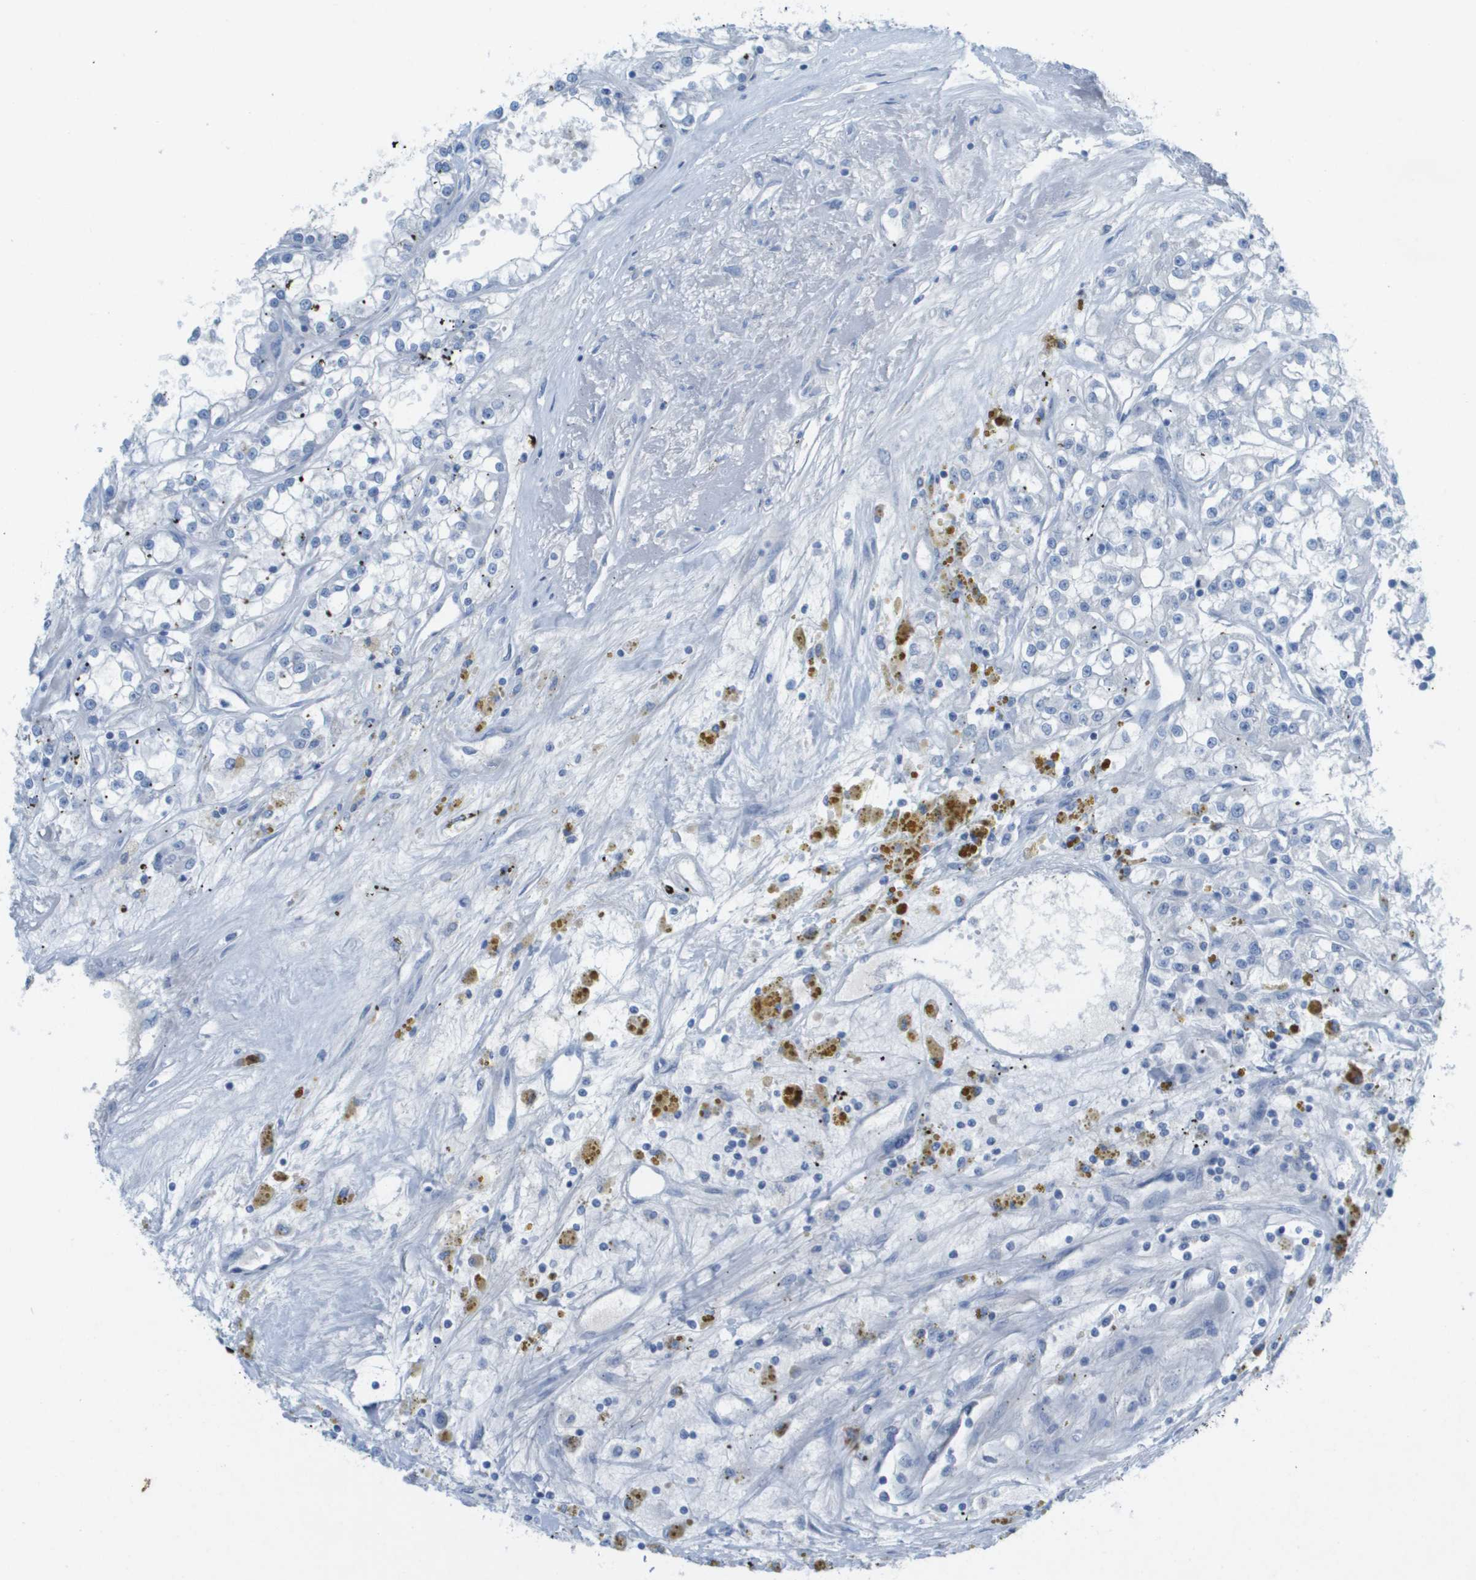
{"staining": {"intensity": "negative", "quantity": "none", "location": "none"}, "tissue": "renal cancer", "cell_type": "Tumor cells", "image_type": "cancer", "snomed": [{"axis": "morphology", "description": "Adenocarcinoma, NOS"}, {"axis": "topography", "description": "Kidney"}], "caption": "Immunohistochemical staining of human renal cancer exhibits no significant staining in tumor cells.", "gene": "GPR18", "patient": {"sex": "female", "age": 52}}